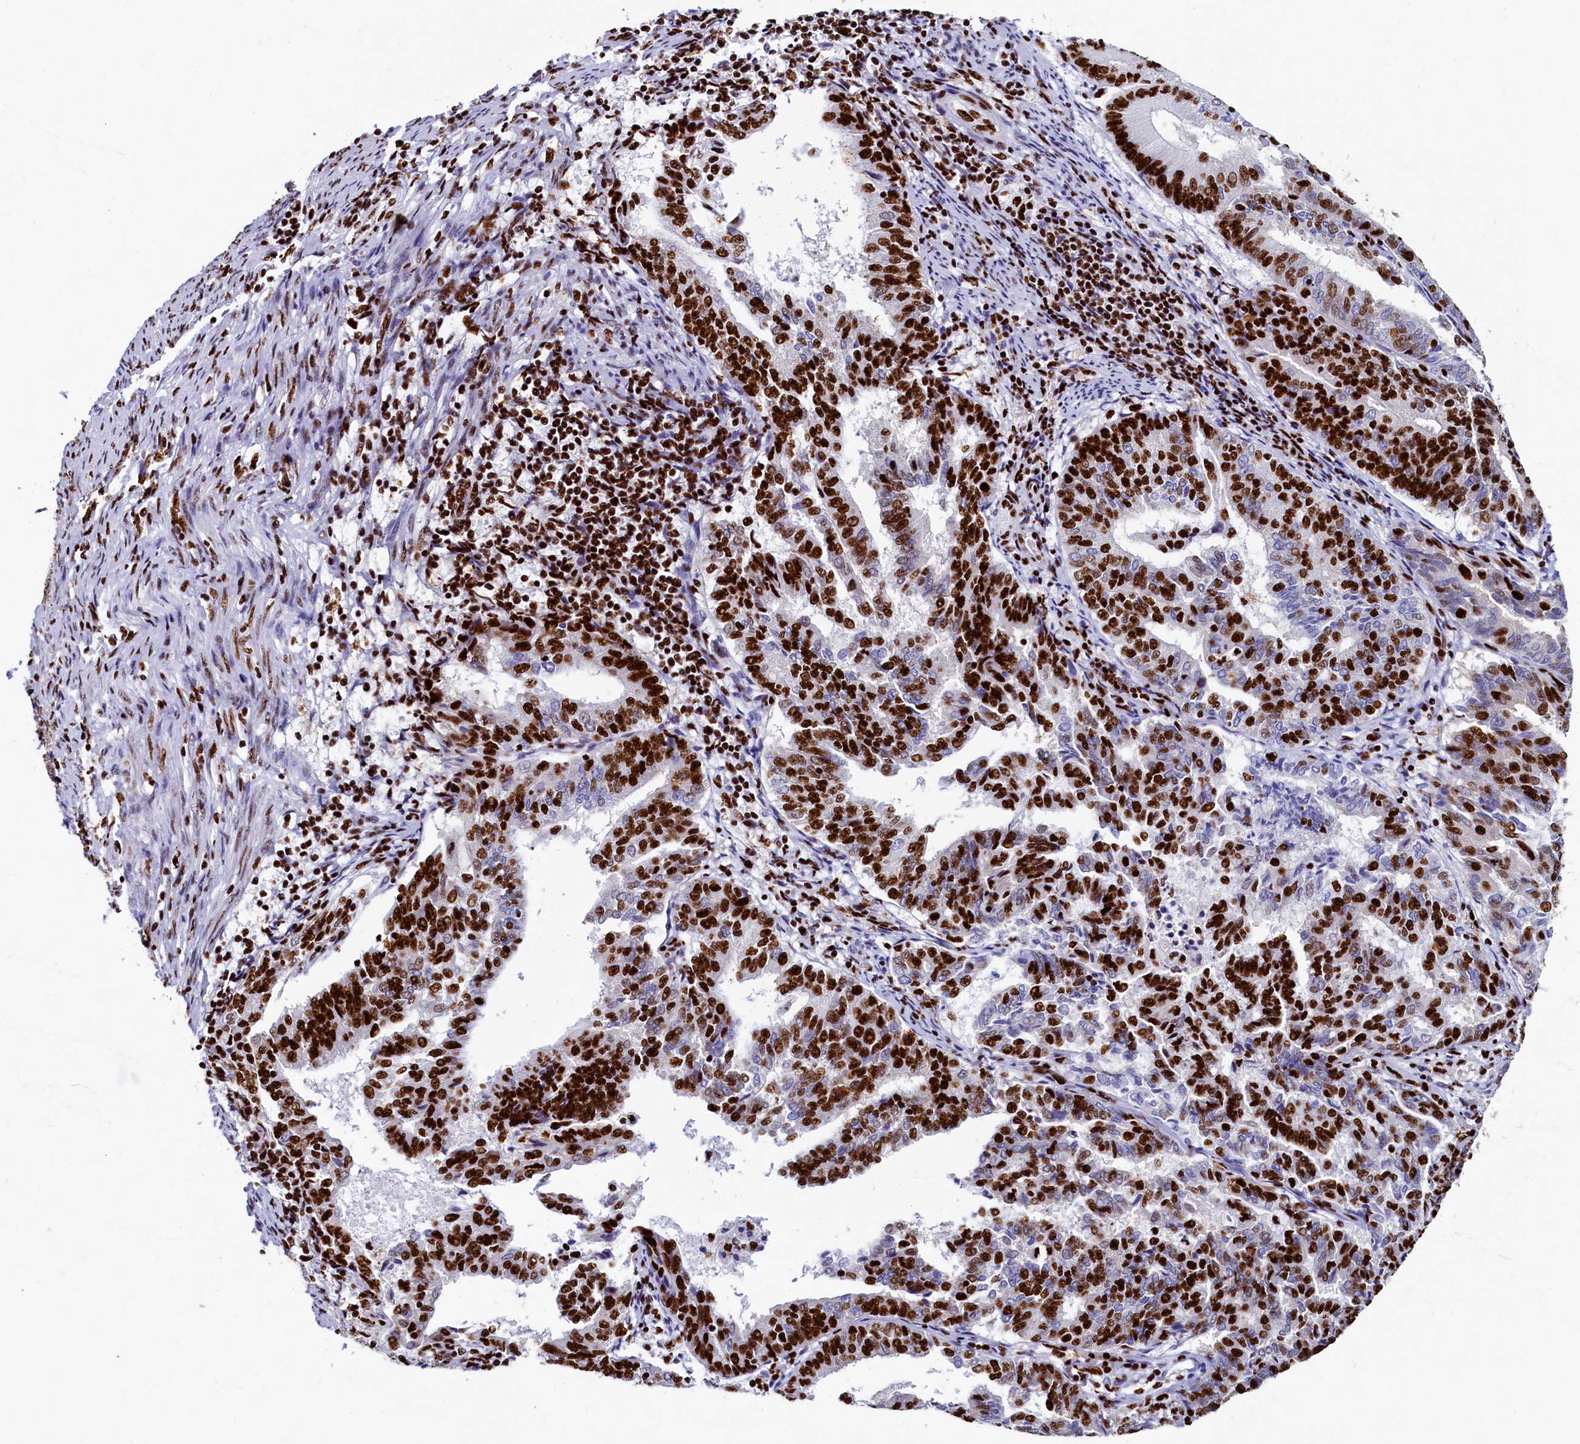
{"staining": {"intensity": "strong", "quantity": ">75%", "location": "nuclear"}, "tissue": "endometrial cancer", "cell_type": "Tumor cells", "image_type": "cancer", "snomed": [{"axis": "morphology", "description": "Adenocarcinoma, NOS"}, {"axis": "topography", "description": "Endometrium"}], "caption": "Adenocarcinoma (endometrial) stained with a brown dye exhibits strong nuclear positive expression in about >75% of tumor cells.", "gene": "SRRM2", "patient": {"sex": "female", "age": 80}}